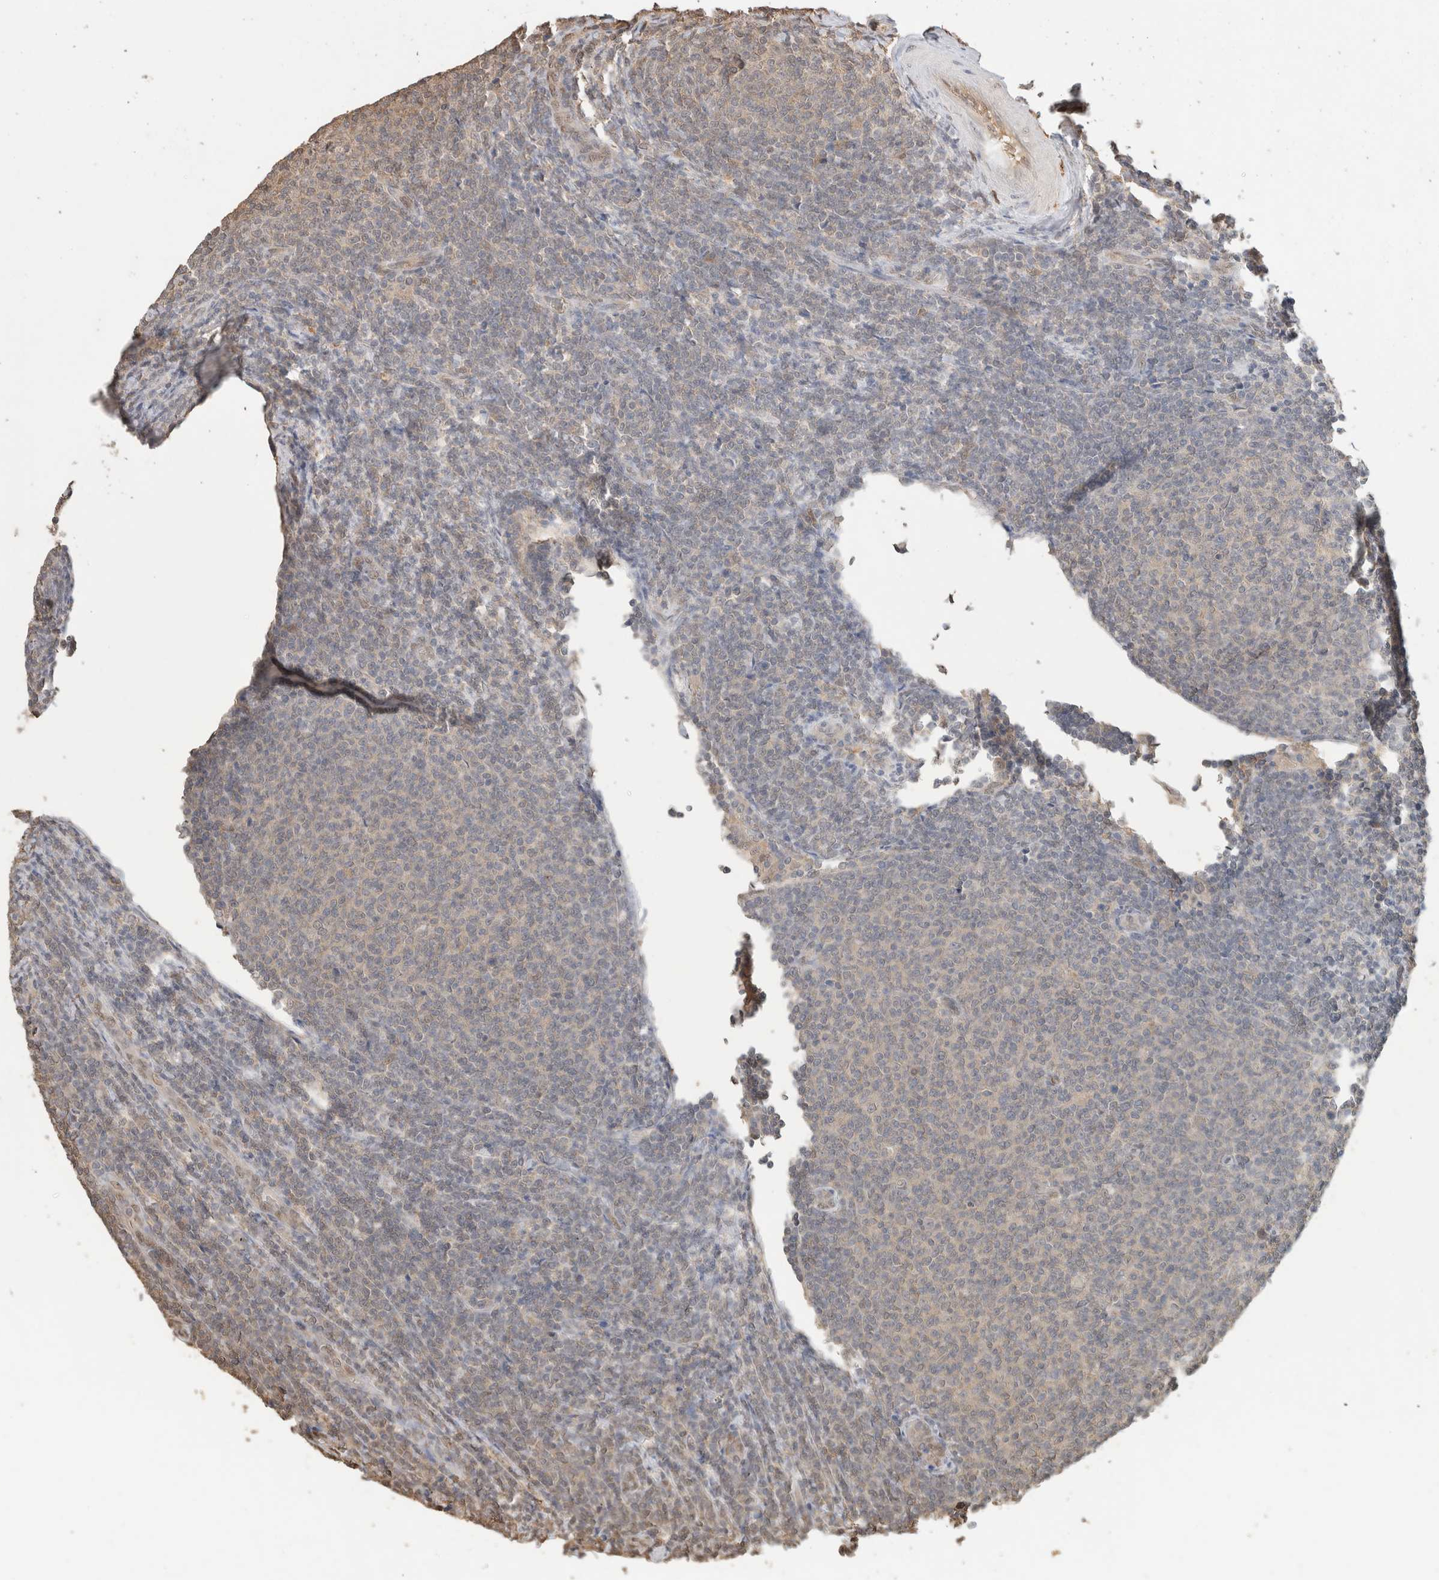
{"staining": {"intensity": "negative", "quantity": "none", "location": "none"}, "tissue": "lymphoma", "cell_type": "Tumor cells", "image_type": "cancer", "snomed": [{"axis": "morphology", "description": "Malignant lymphoma, non-Hodgkin's type, Low grade"}, {"axis": "topography", "description": "Lymph node"}], "caption": "Tumor cells show no significant protein positivity in lymphoma.", "gene": "YWHAH", "patient": {"sex": "male", "age": 66}}